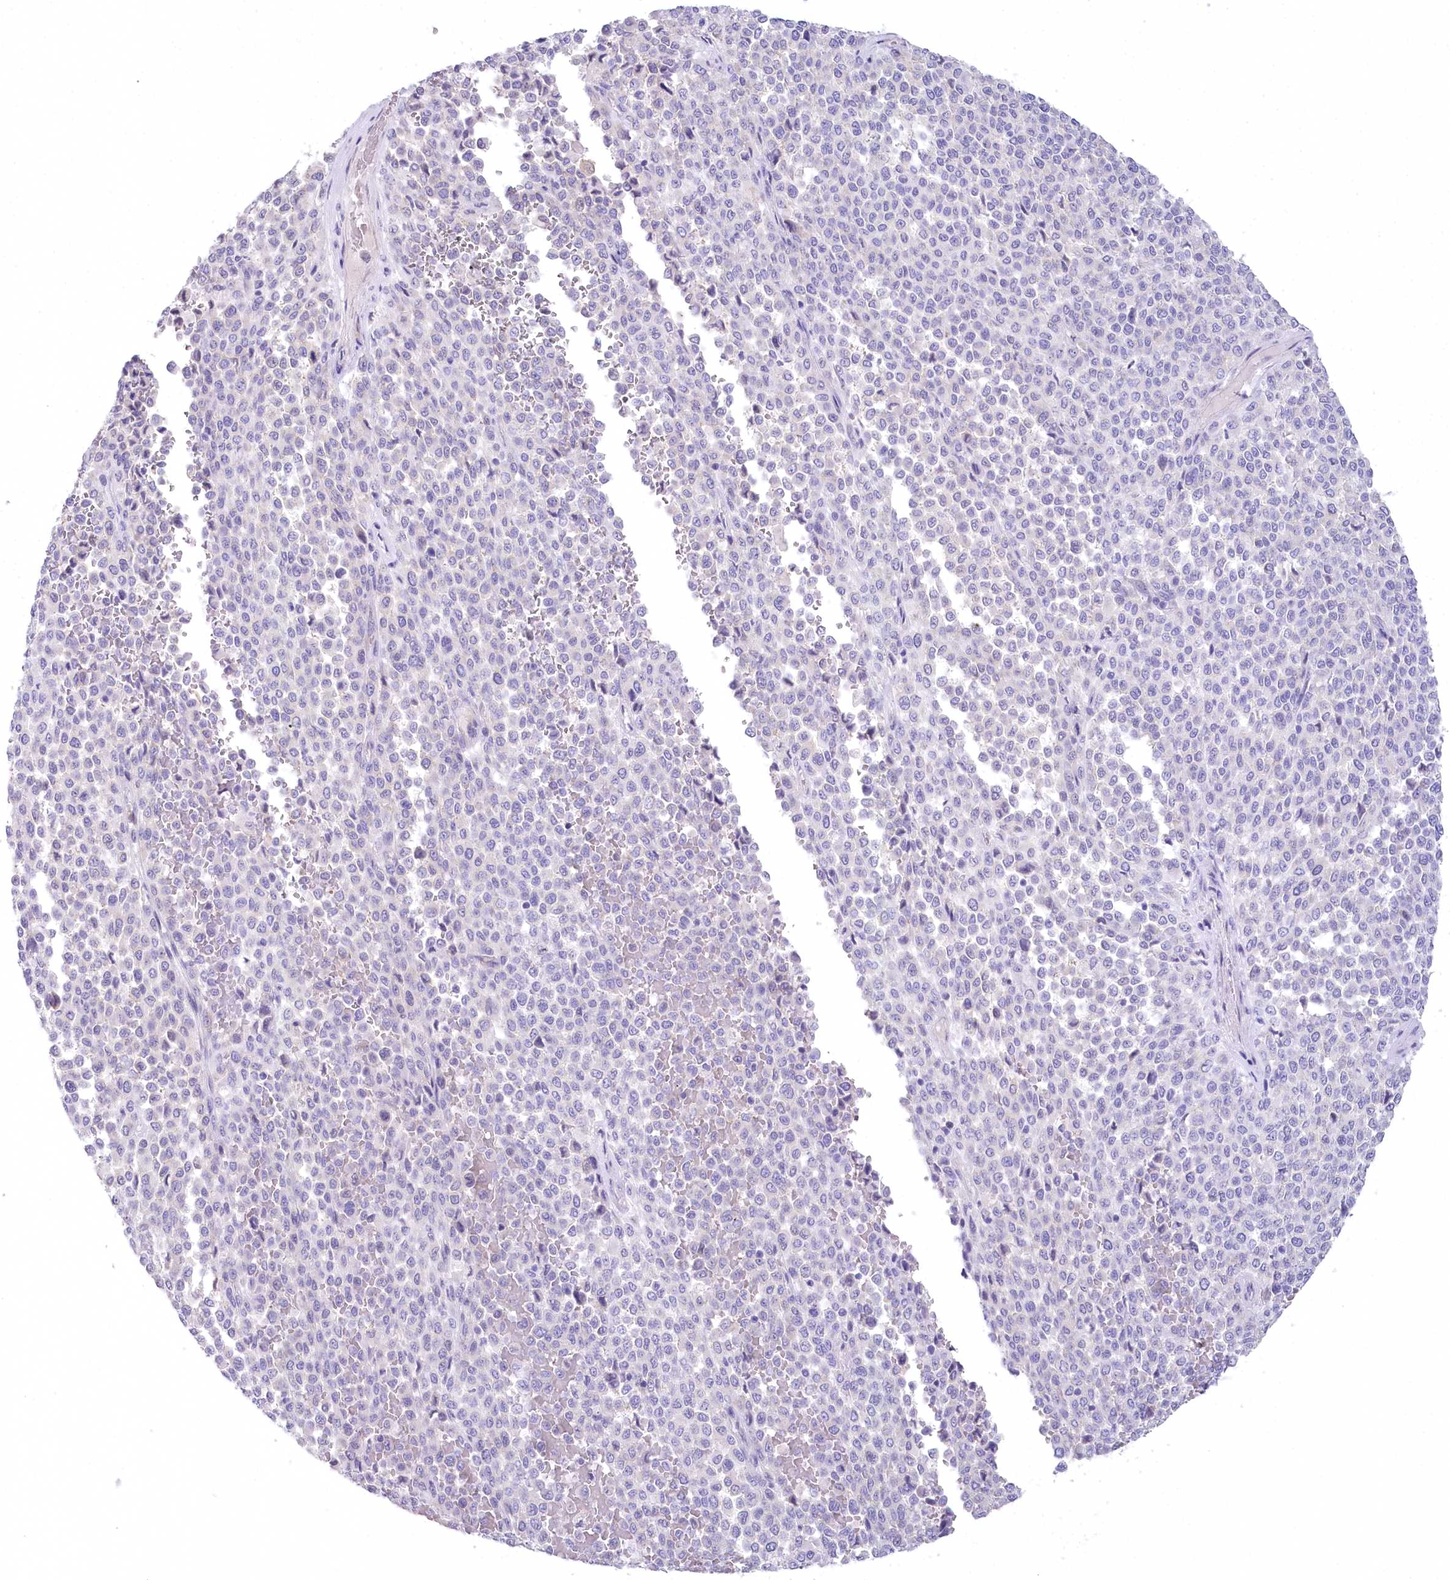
{"staining": {"intensity": "negative", "quantity": "none", "location": "none"}, "tissue": "melanoma", "cell_type": "Tumor cells", "image_type": "cancer", "snomed": [{"axis": "morphology", "description": "Malignant melanoma, Metastatic site"}, {"axis": "topography", "description": "Pancreas"}], "caption": "An immunohistochemistry photomicrograph of malignant melanoma (metastatic site) is shown. There is no staining in tumor cells of malignant melanoma (metastatic site).", "gene": "MYOZ1", "patient": {"sex": "female", "age": 30}}